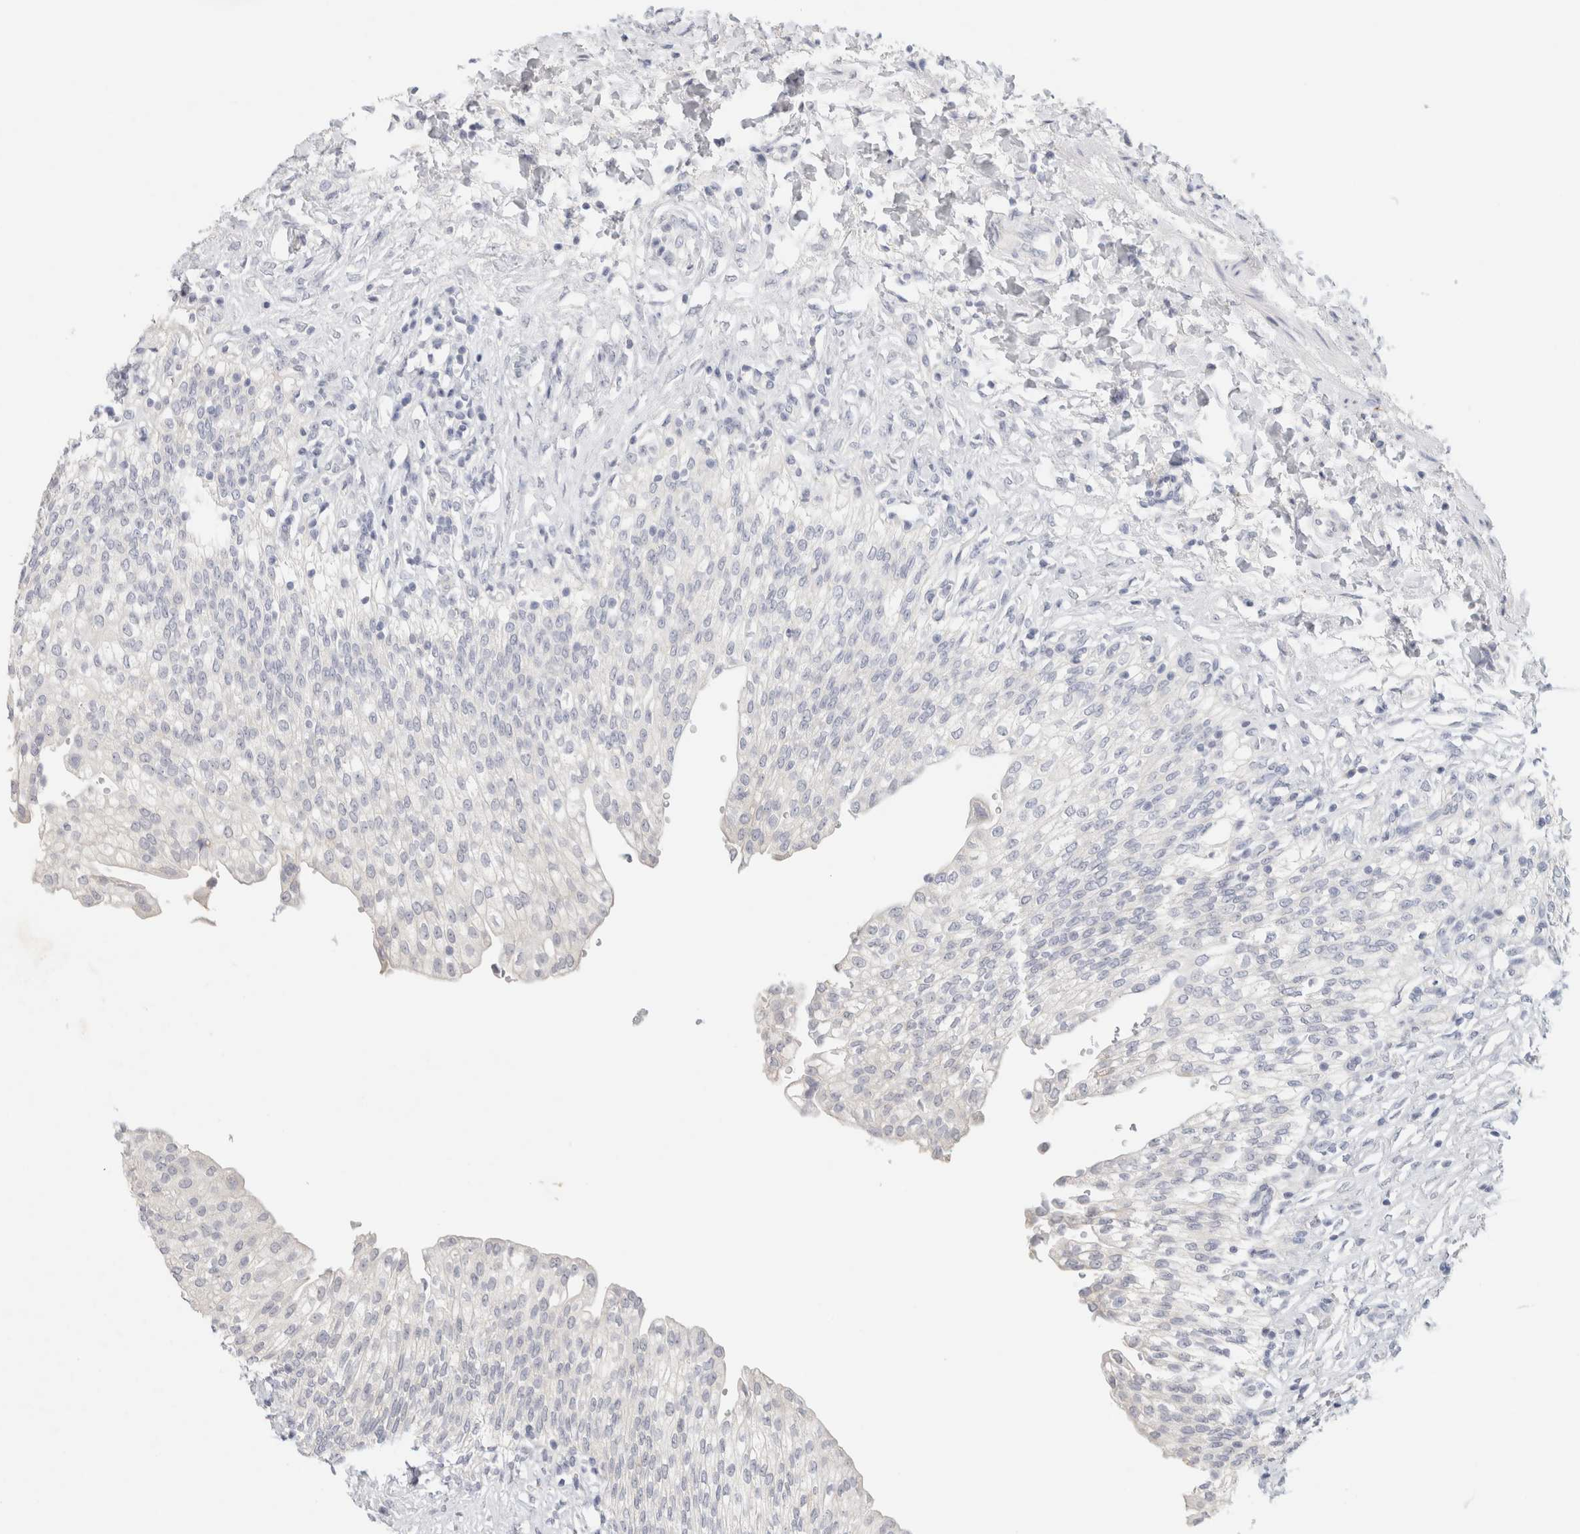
{"staining": {"intensity": "negative", "quantity": "none", "location": "none"}, "tissue": "urinary bladder", "cell_type": "Urothelial cells", "image_type": "normal", "snomed": [{"axis": "morphology", "description": "Urothelial carcinoma, High grade"}, {"axis": "topography", "description": "Urinary bladder"}], "caption": "An immunohistochemistry micrograph of normal urinary bladder is shown. There is no staining in urothelial cells of urinary bladder. (Stains: DAB (3,3'-diaminobenzidine) immunohistochemistry (IHC) with hematoxylin counter stain, Microscopy: brightfield microscopy at high magnification).", "gene": "NEFM", "patient": {"sex": "male", "age": 46}}